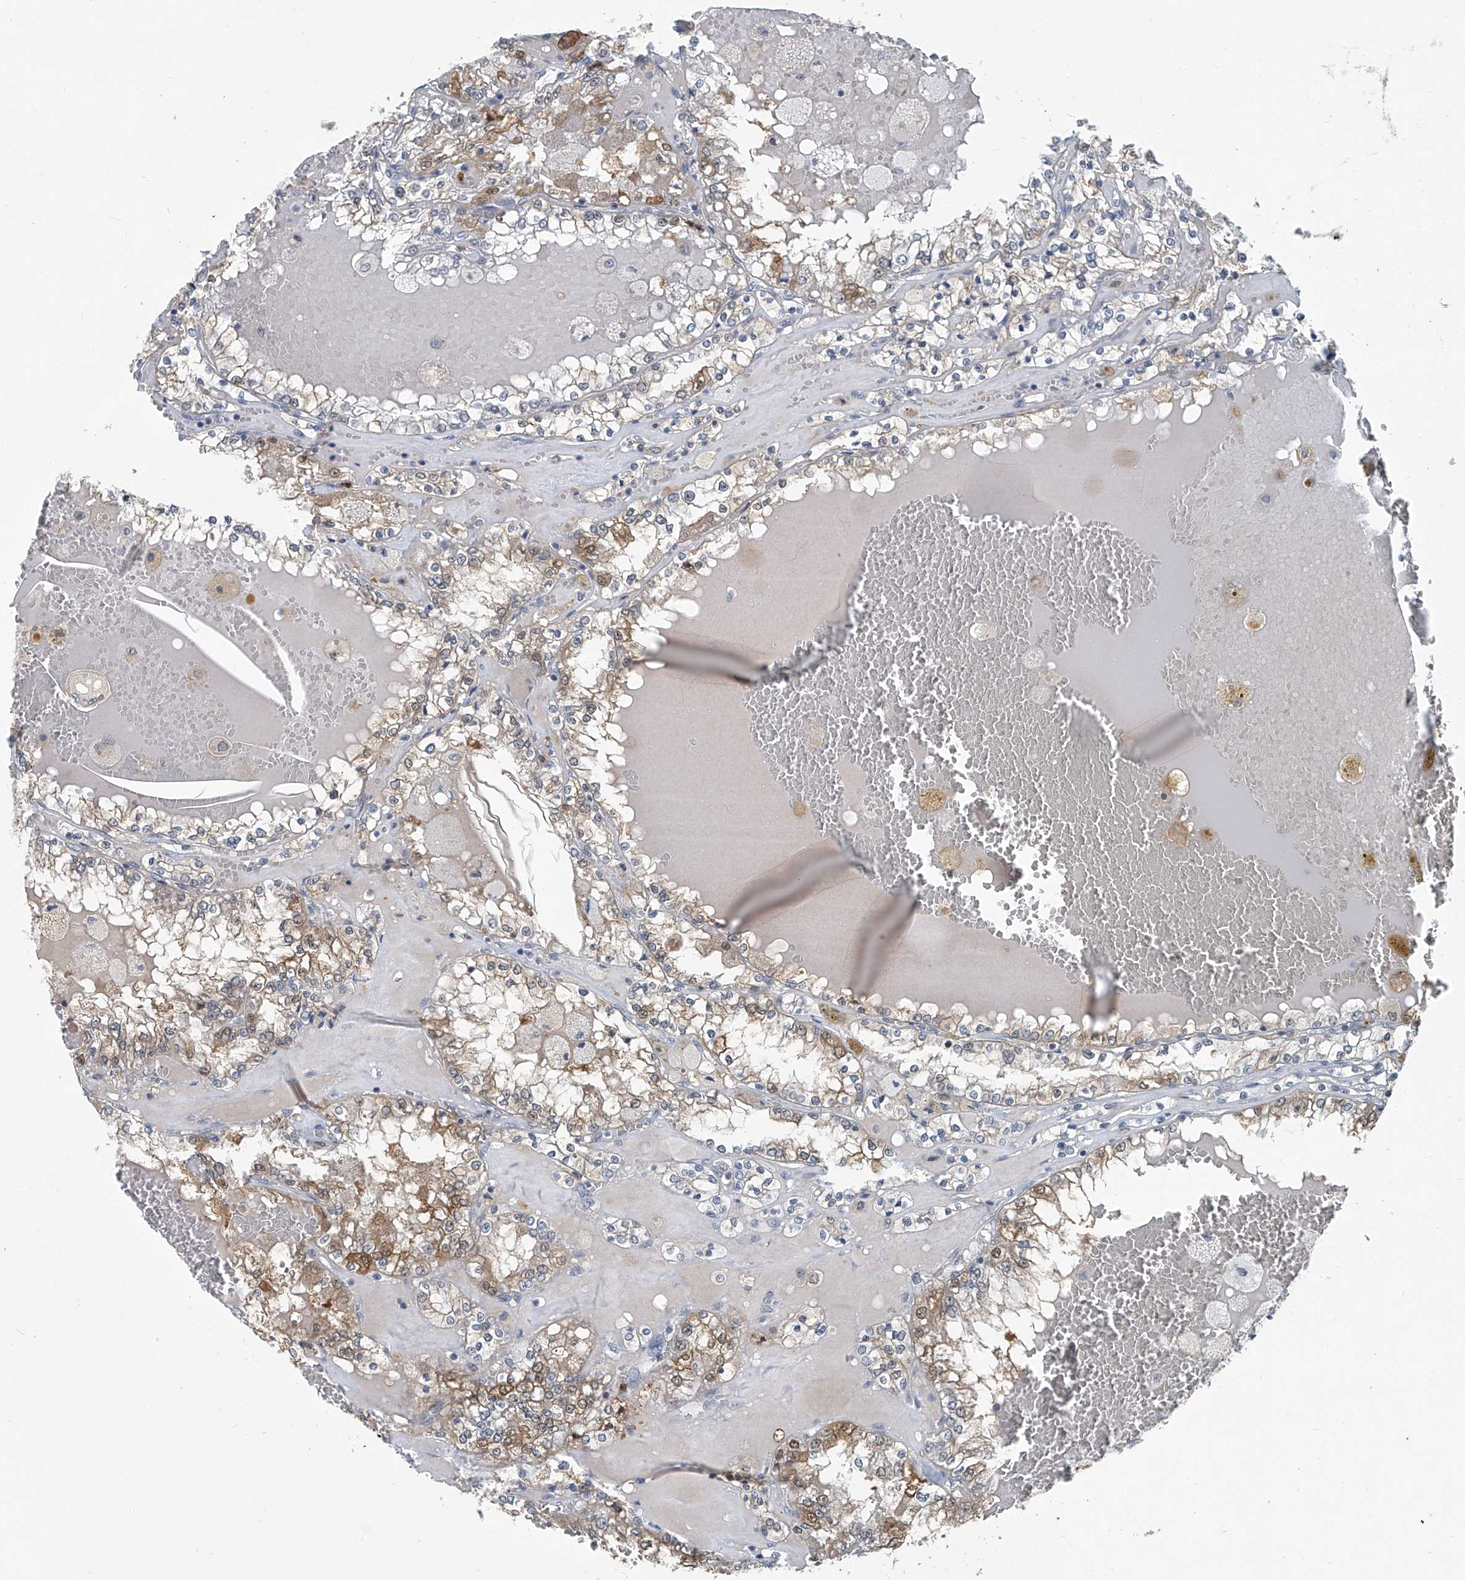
{"staining": {"intensity": "moderate", "quantity": "25%-75%", "location": "cytoplasmic/membranous"}, "tissue": "renal cancer", "cell_type": "Tumor cells", "image_type": "cancer", "snomed": [{"axis": "morphology", "description": "Adenocarcinoma, NOS"}, {"axis": "topography", "description": "Kidney"}], "caption": "High-magnification brightfield microscopy of renal cancer stained with DAB (3,3'-diaminobenzidine) (brown) and counterstained with hematoxylin (blue). tumor cells exhibit moderate cytoplasmic/membranous expression is seen in approximately25%-75% of cells.", "gene": "AKNAD1", "patient": {"sex": "female", "age": 56}}